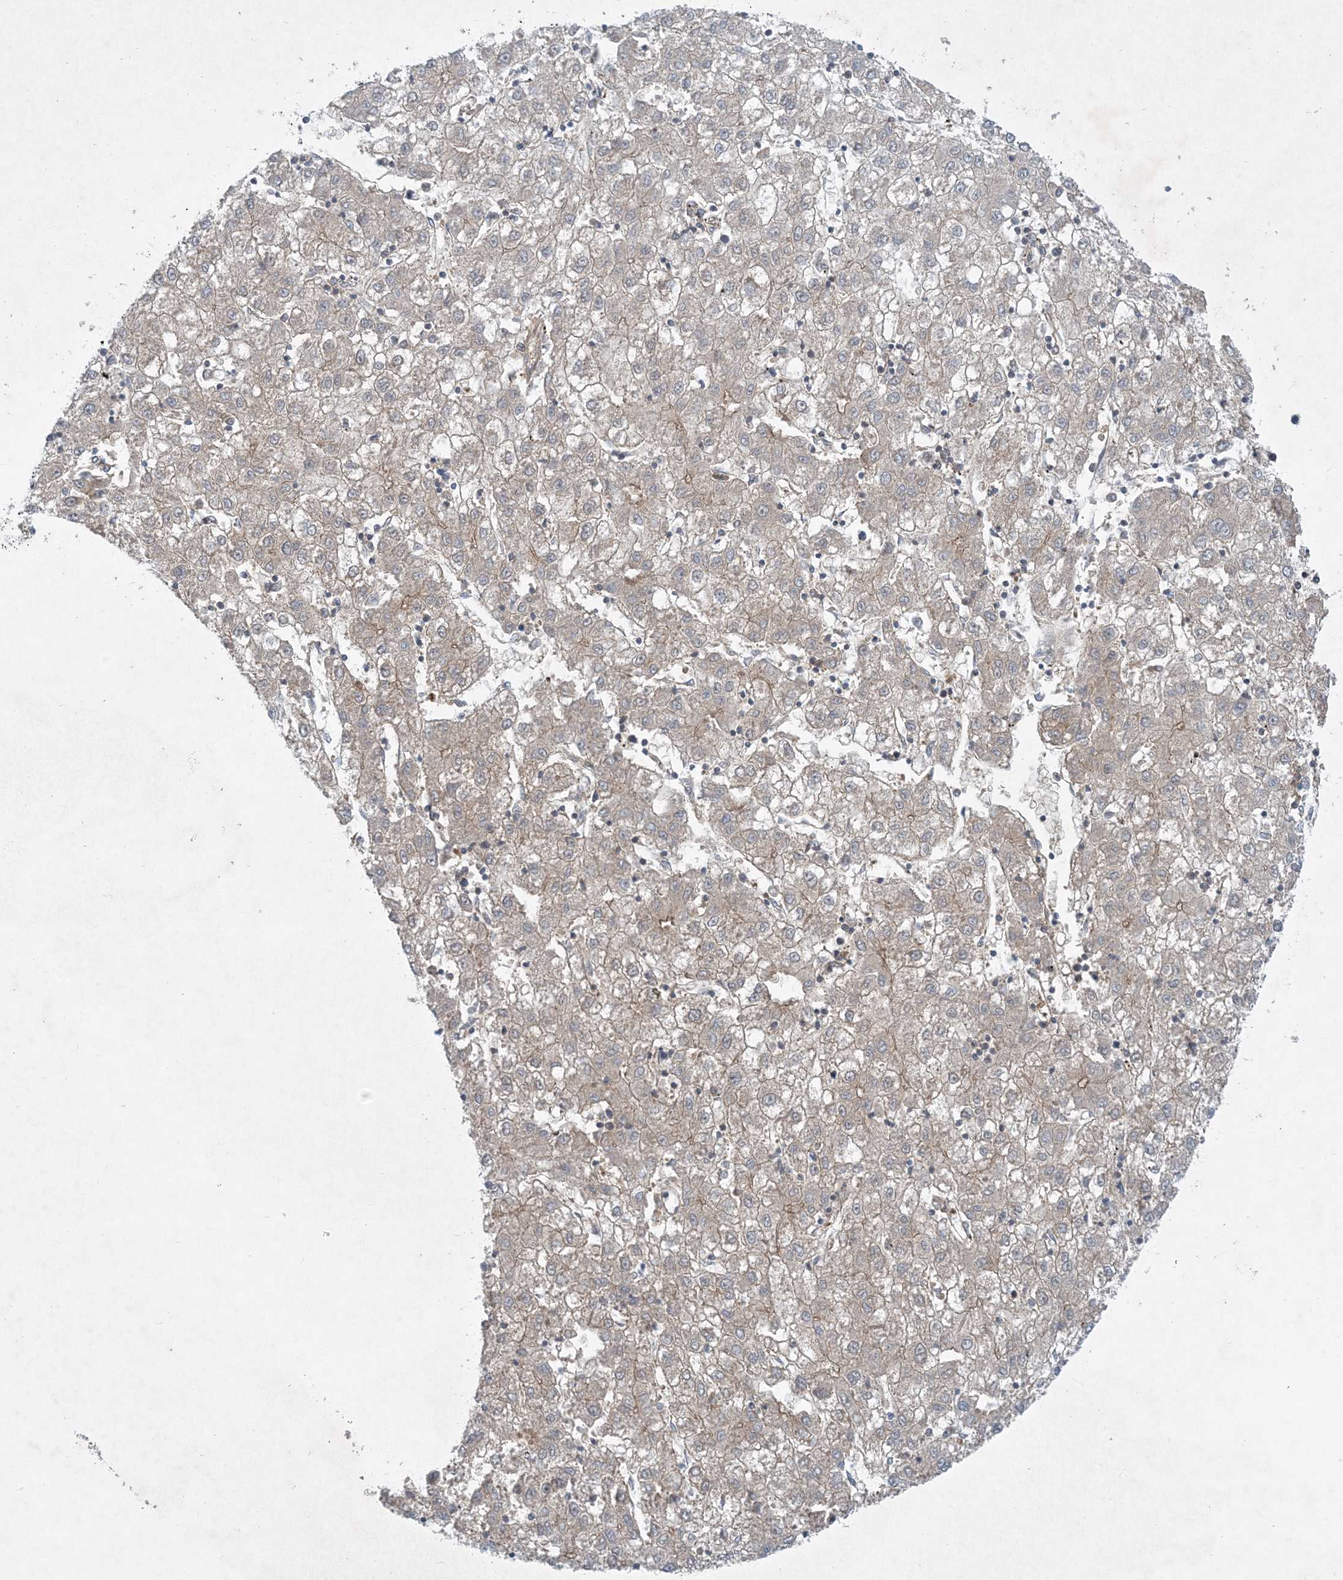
{"staining": {"intensity": "negative", "quantity": "none", "location": "none"}, "tissue": "liver cancer", "cell_type": "Tumor cells", "image_type": "cancer", "snomed": [{"axis": "morphology", "description": "Carcinoma, Hepatocellular, NOS"}, {"axis": "topography", "description": "Liver"}], "caption": "A photomicrograph of hepatocellular carcinoma (liver) stained for a protein displays no brown staining in tumor cells. (DAB immunohistochemistry (IHC) visualized using brightfield microscopy, high magnification).", "gene": "STAM2", "patient": {"sex": "male", "age": 72}}